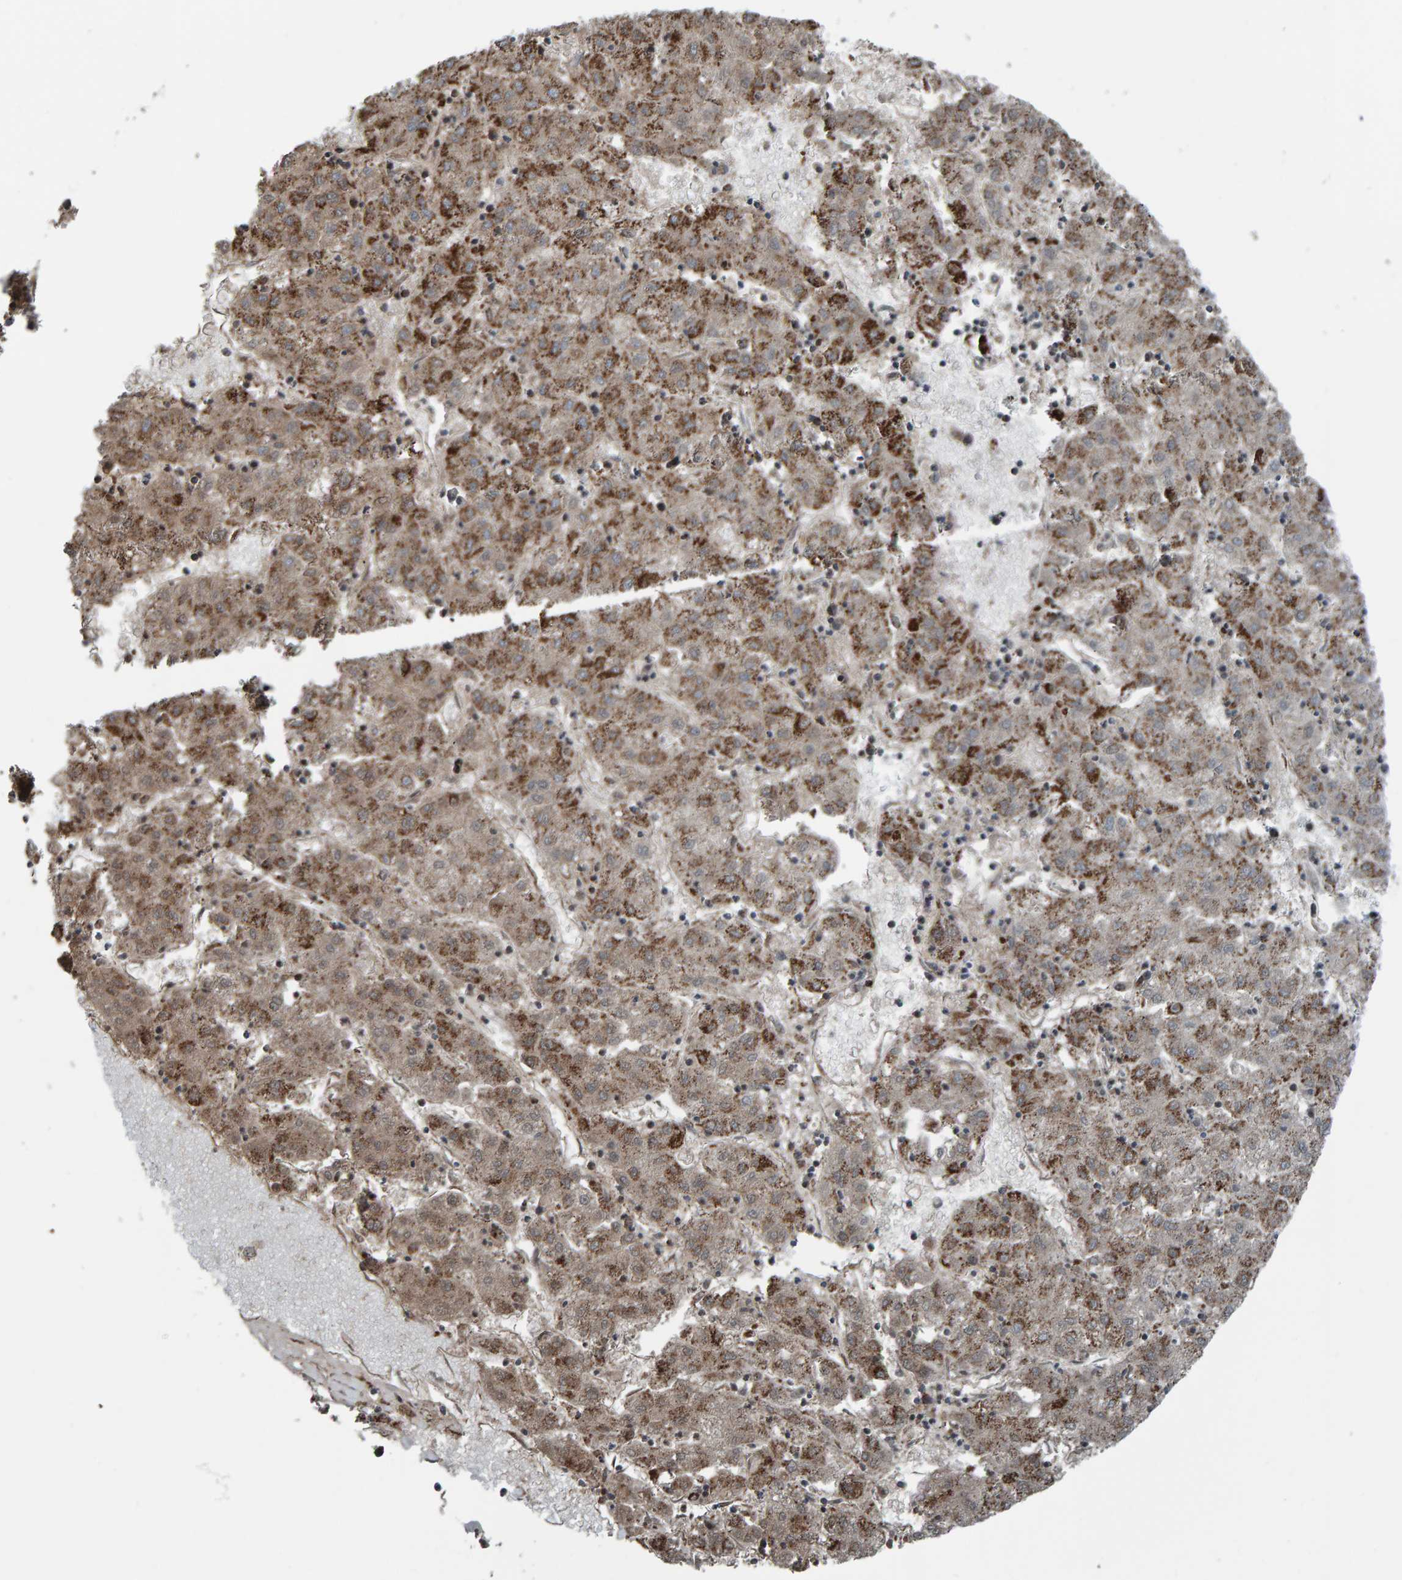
{"staining": {"intensity": "moderate", "quantity": ">75%", "location": "cytoplasmic/membranous"}, "tissue": "liver cancer", "cell_type": "Tumor cells", "image_type": "cancer", "snomed": [{"axis": "morphology", "description": "Carcinoma, Hepatocellular, NOS"}, {"axis": "topography", "description": "Liver"}], "caption": "Liver cancer (hepatocellular carcinoma) tissue demonstrates moderate cytoplasmic/membranous staining in about >75% of tumor cells, visualized by immunohistochemistry.", "gene": "ZNF48", "patient": {"sex": "male", "age": 72}}